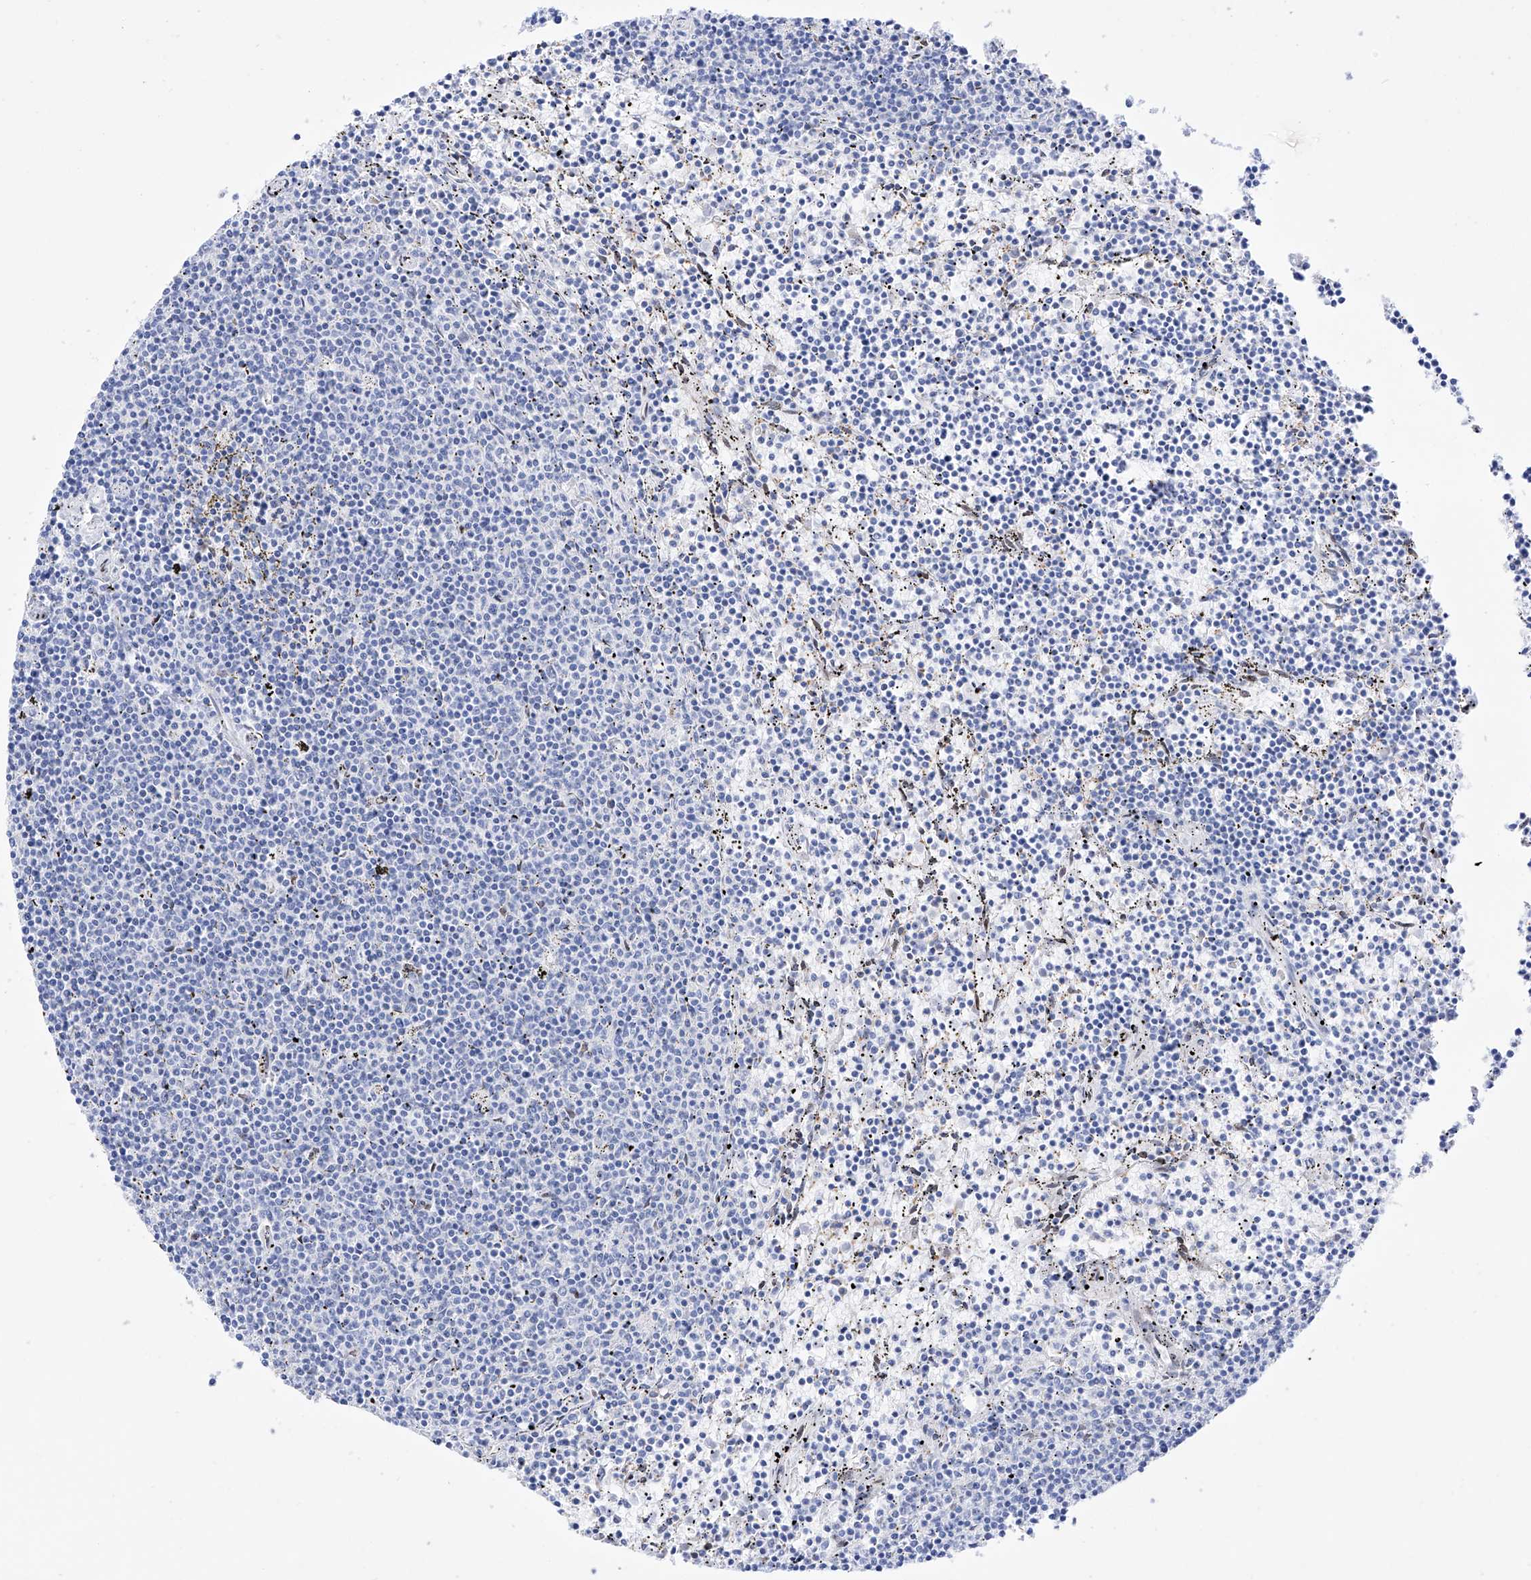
{"staining": {"intensity": "negative", "quantity": "none", "location": "none"}, "tissue": "lymphoma", "cell_type": "Tumor cells", "image_type": "cancer", "snomed": [{"axis": "morphology", "description": "Malignant lymphoma, non-Hodgkin's type, Low grade"}, {"axis": "topography", "description": "Spleen"}], "caption": "There is no significant expression in tumor cells of lymphoma.", "gene": "LCLAT1", "patient": {"sex": "female", "age": 50}}